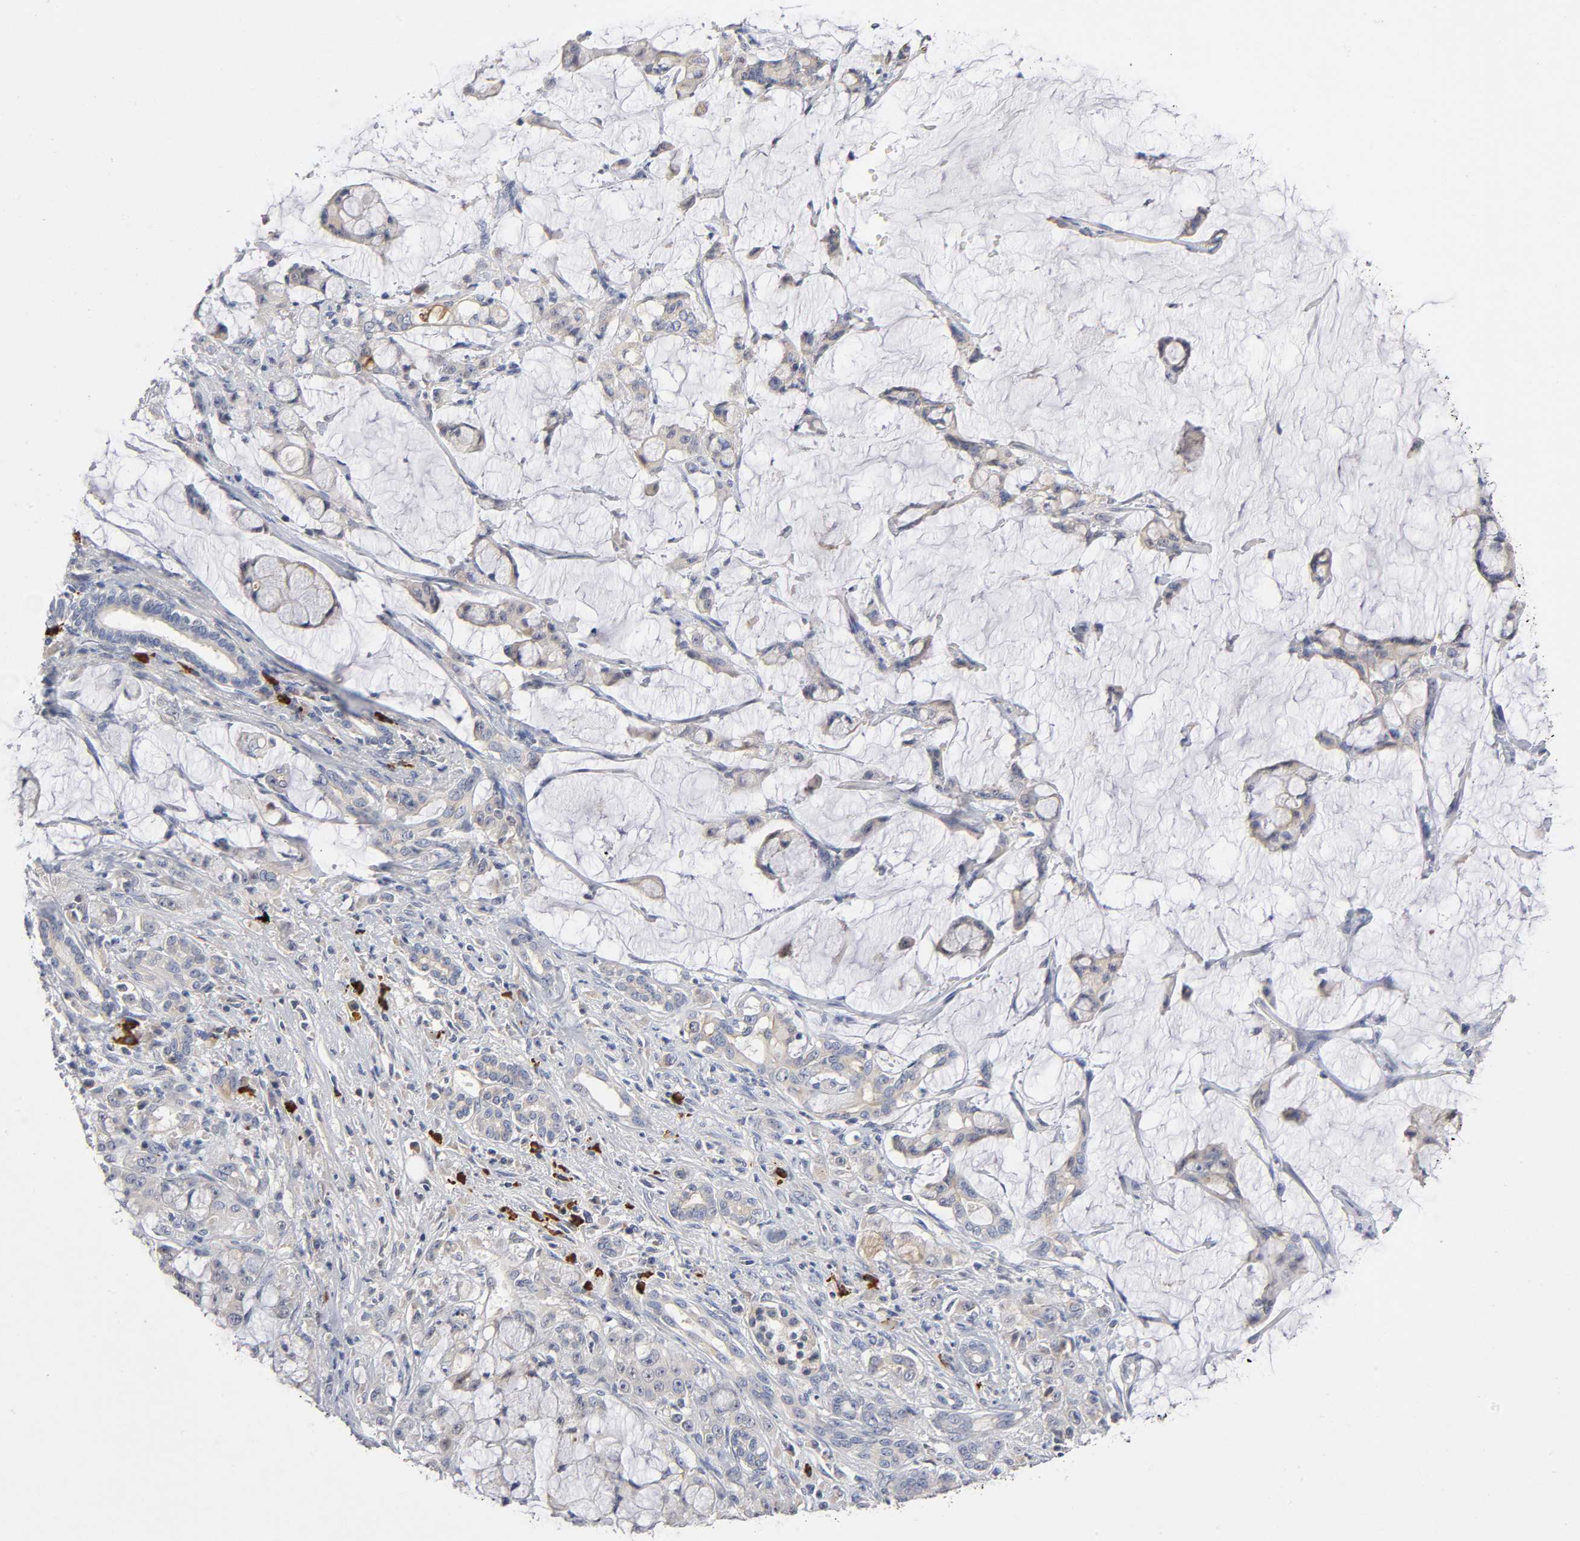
{"staining": {"intensity": "weak", "quantity": ">75%", "location": "cytoplasmic/membranous"}, "tissue": "pancreatic cancer", "cell_type": "Tumor cells", "image_type": "cancer", "snomed": [{"axis": "morphology", "description": "Adenocarcinoma, NOS"}, {"axis": "topography", "description": "Pancreas"}], "caption": "A brown stain shows weak cytoplasmic/membranous staining of a protein in pancreatic adenocarcinoma tumor cells.", "gene": "NOVA1", "patient": {"sex": "female", "age": 73}}